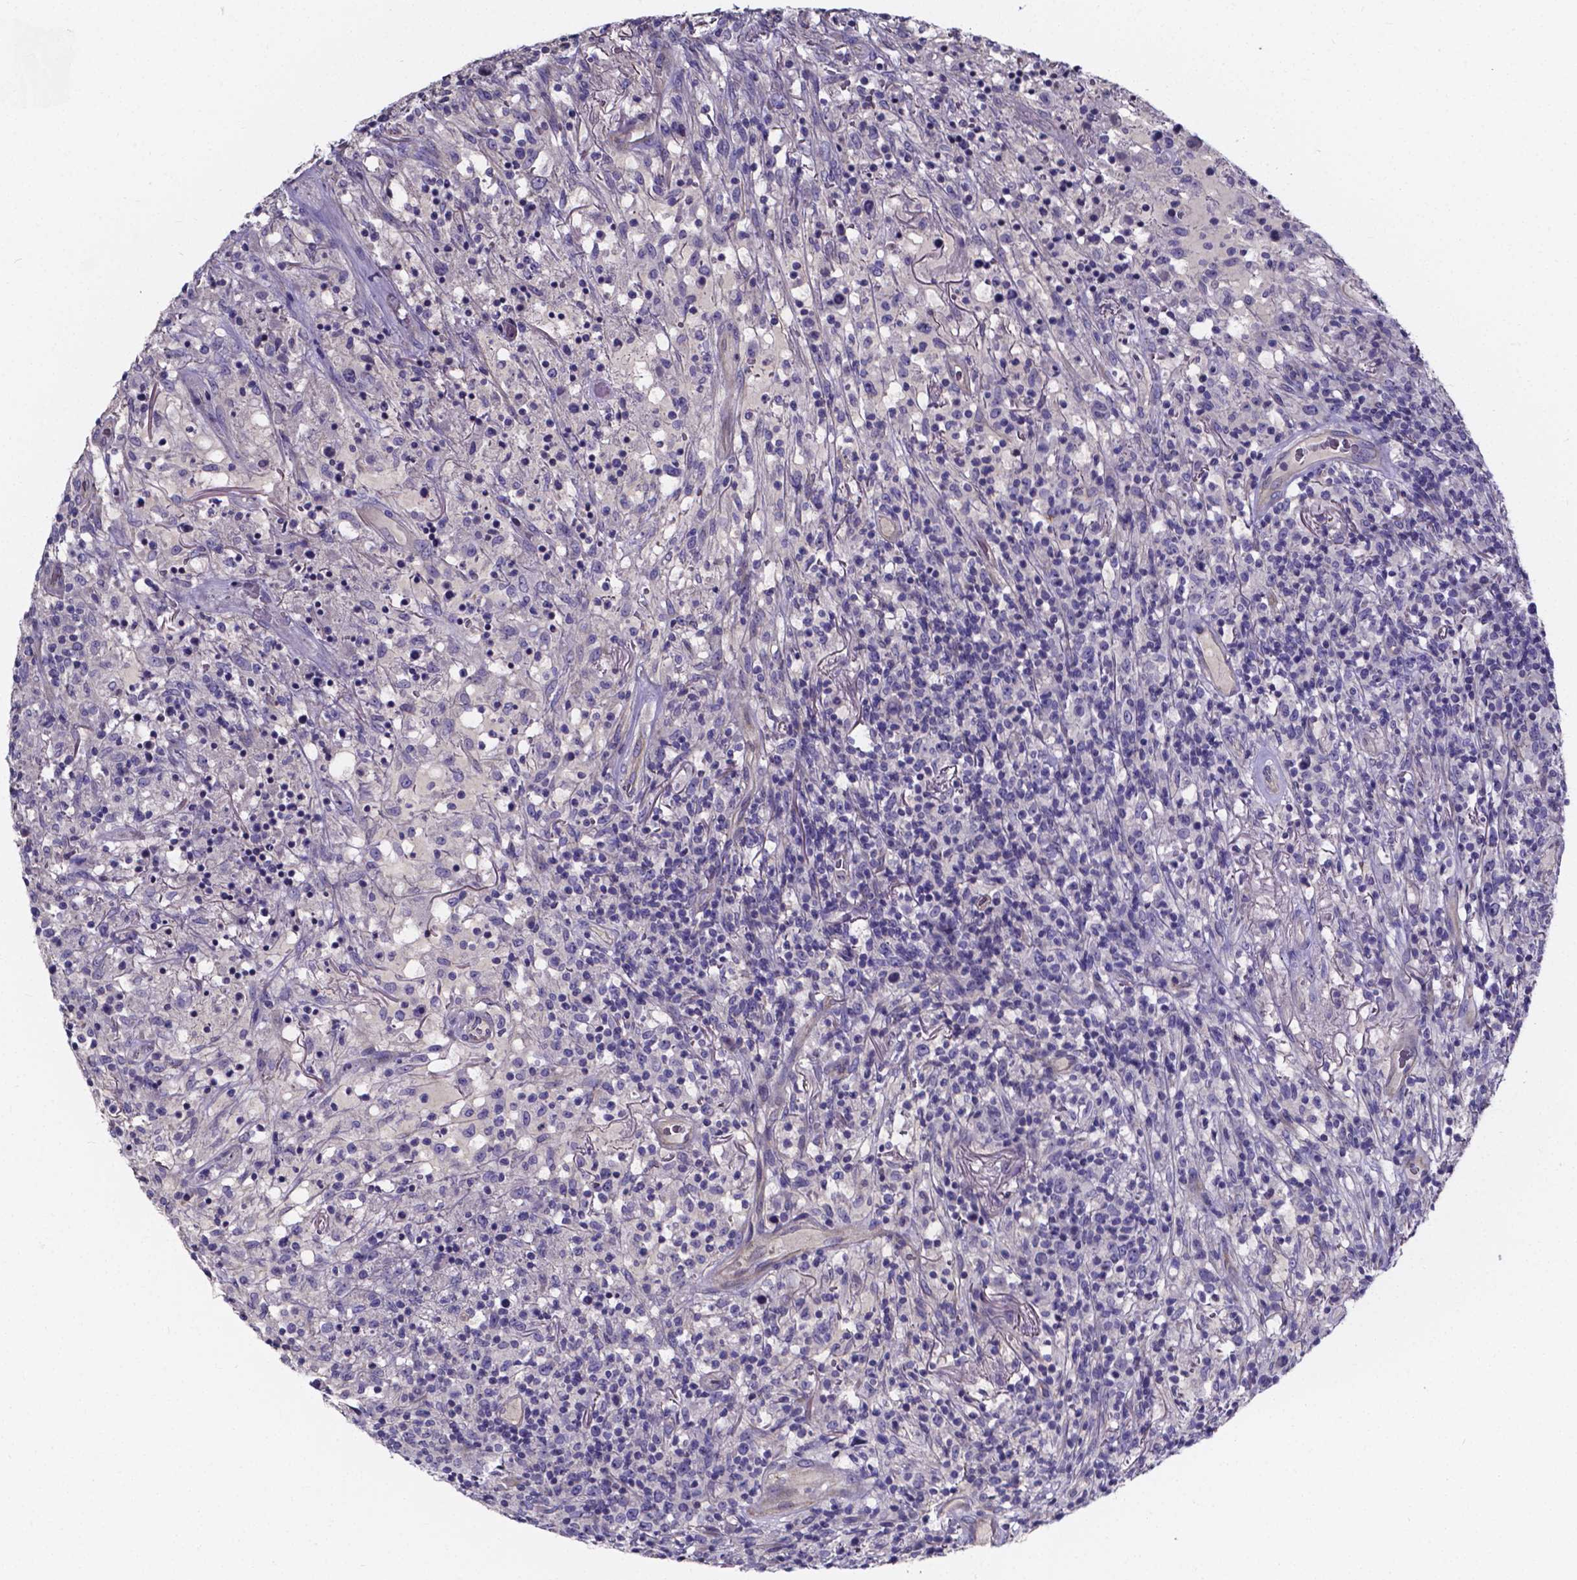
{"staining": {"intensity": "negative", "quantity": "none", "location": "none"}, "tissue": "lymphoma", "cell_type": "Tumor cells", "image_type": "cancer", "snomed": [{"axis": "morphology", "description": "Malignant lymphoma, non-Hodgkin's type, High grade"}, {"axis": "topography", "description": "Lung"}], "caption": "A histopathology image of human lymphoma is negative for staining in tumor cells.", "gene": "CACNG8", "patient": {"sex": "male", "age": 79}}